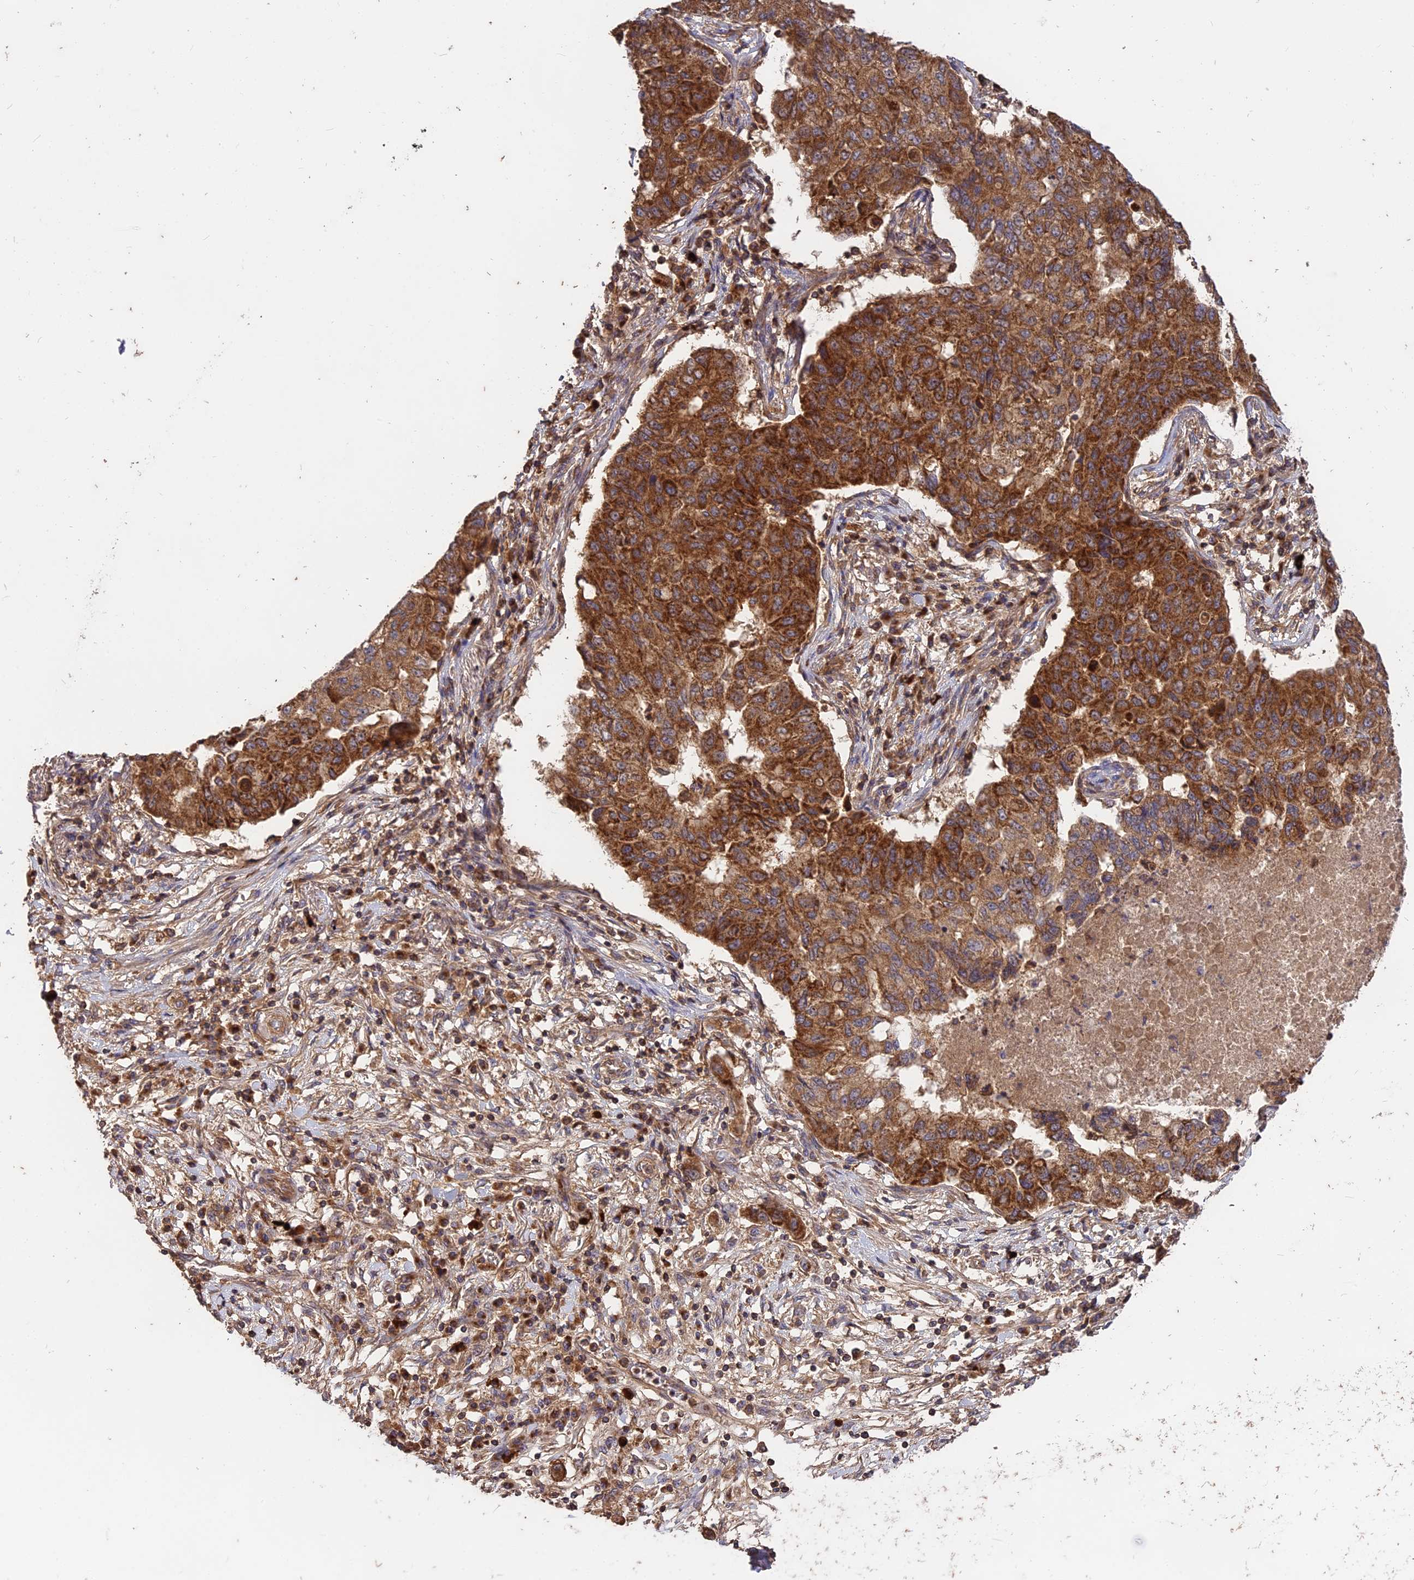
{"staining": {"intensity": "strong", "quantity": ">75%", "location": "cytoplasmic/membranous"}, "tissue": "lung cancer", "cell_type": "Tumor cells", "image_type": "cancer", "snomed": [{"axis": "morphology", "description": "Squamous cell carcinoma, NOS"}, {"axis": "topography", "description": "Lung"}], "caption": "Immunohistochemical staining of squamous cell carcinoma (lung) shows strong cytoplasmic/membranous protein staining in approximately >75% of tumor cells.", "gene": "NUDT8", "patient": {"sex": "male", "age": 74}}